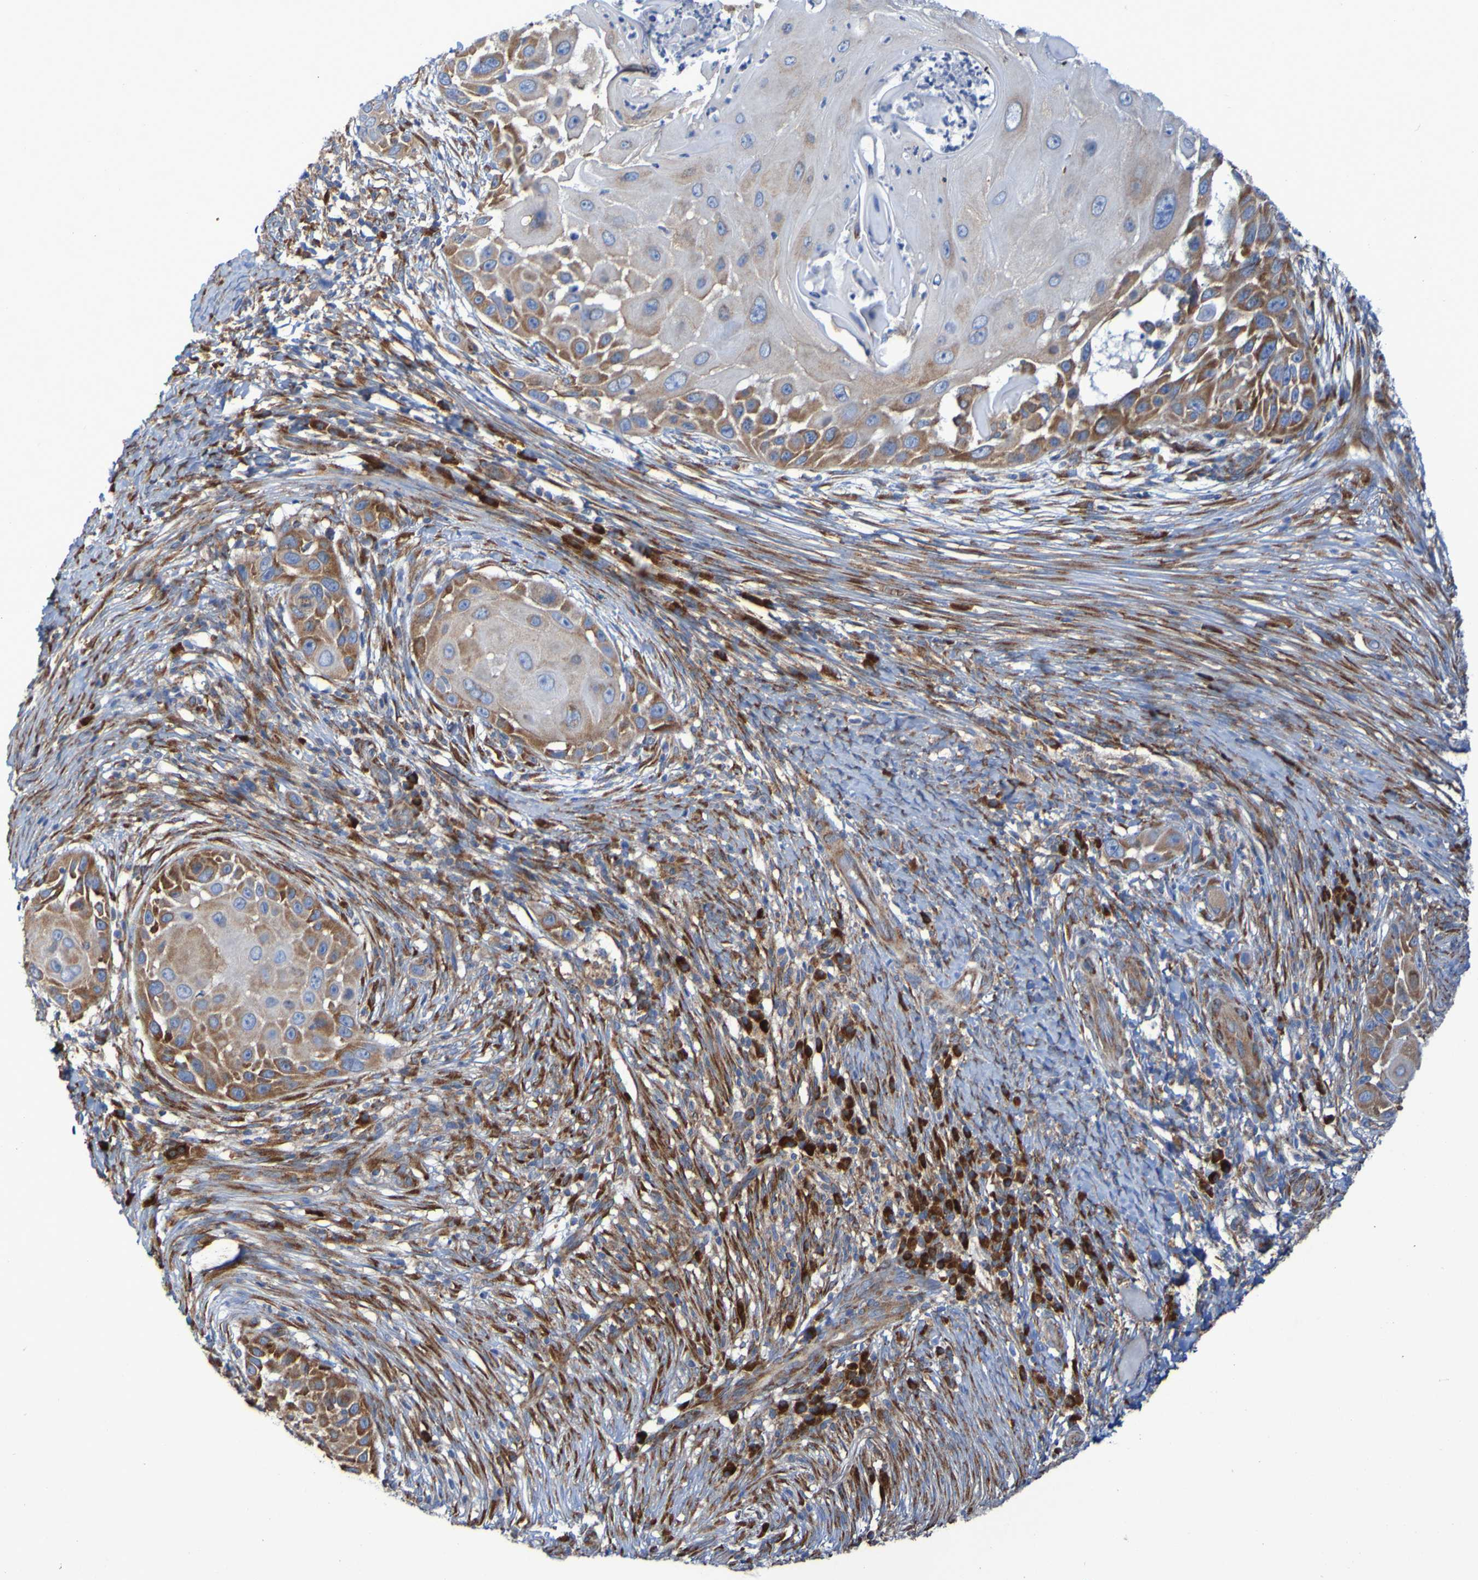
{"staining": {"intensity": "weak", "quantity": ">75%", "location": "cytoplasmic/membranous"}, "tissue": "skin cancer", "cell_type": "Tumor cells", "image_type": "cancer", "snomed": [{"axis": "morphology", "description": "Squamous cell carcinoma, NOS"}, {"axis": "topography", "description": "Skin"}], "caption": "A high-resolution histopathology image shows IHC staining of skin cancer (squamous cell carcinoma), which exhibits weak cytoplasmic/membranous expression in approximately >75% of tumor cells. Using DAB (3,3'-diaminobenzidine) (brown) and hematoxylin (blue) stains, captured at high magnification using brightfield microscopy.", "gene": "FKBP3", "patient": {"sex": "female", "age": 44}}